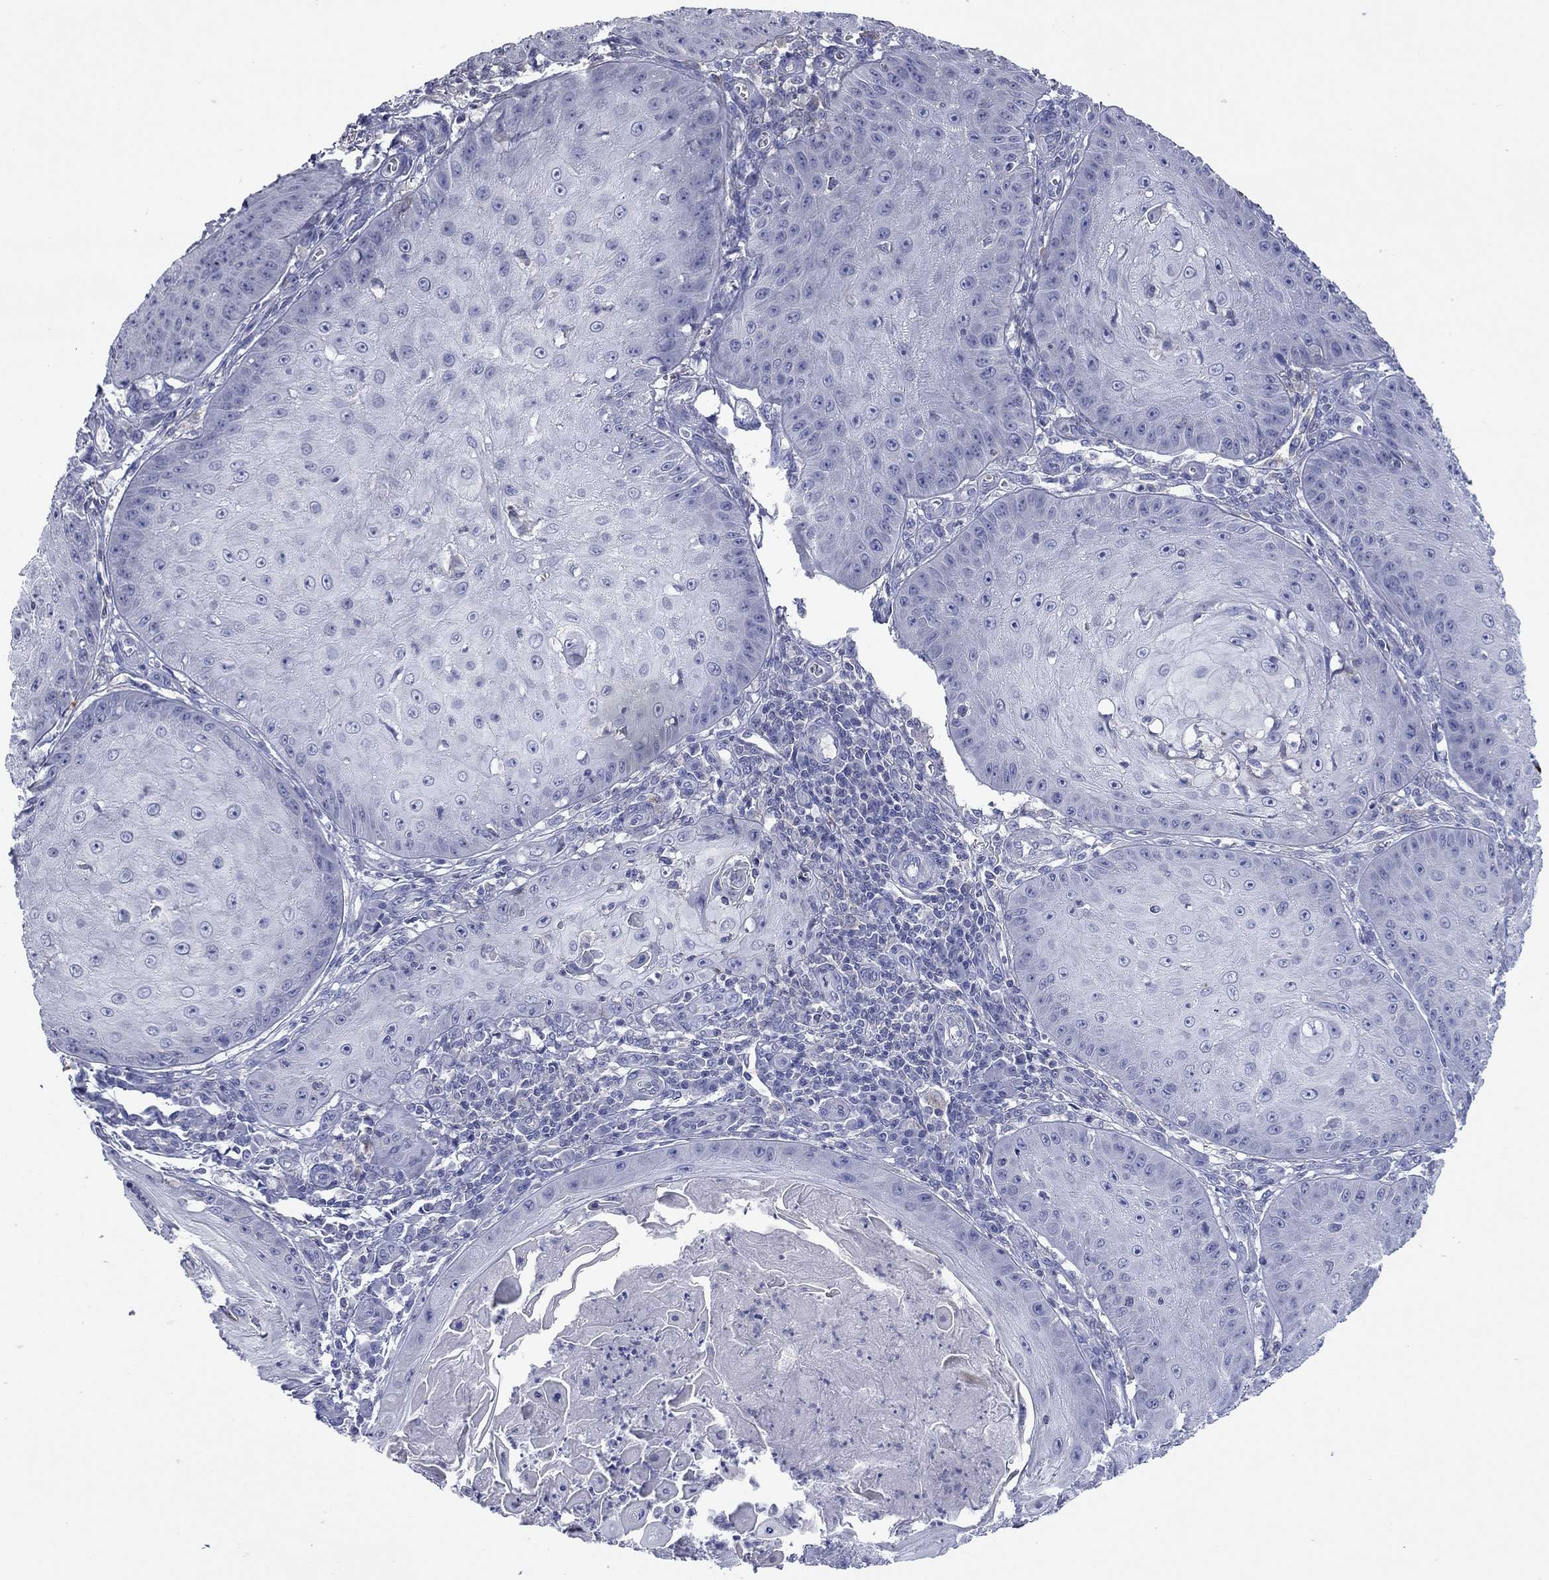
{"staining": {"intensity": "negative", "quantity": "none", "location": "none"}, "tissue": "skin cancer", "cell_type": "Tumor cells", "image_type": "cancer", "snomed": [{"axis": "morphology", "description": "Squamous cell carcinoma, NOS"}, {"axis": "topography", "description": "Skin"}], "caption": "Immunohistochemical staining of human skin cancer exhibits no significant expression in tumor cells. (Stains: DAB (3,3'-diaminobenzidine) IHC with hematoxylin counter stain, Microscopy: brightfield microscopy at high magnification).", "gene": "ACTL7B", "patient": {"sex": "male", "age": 70}}